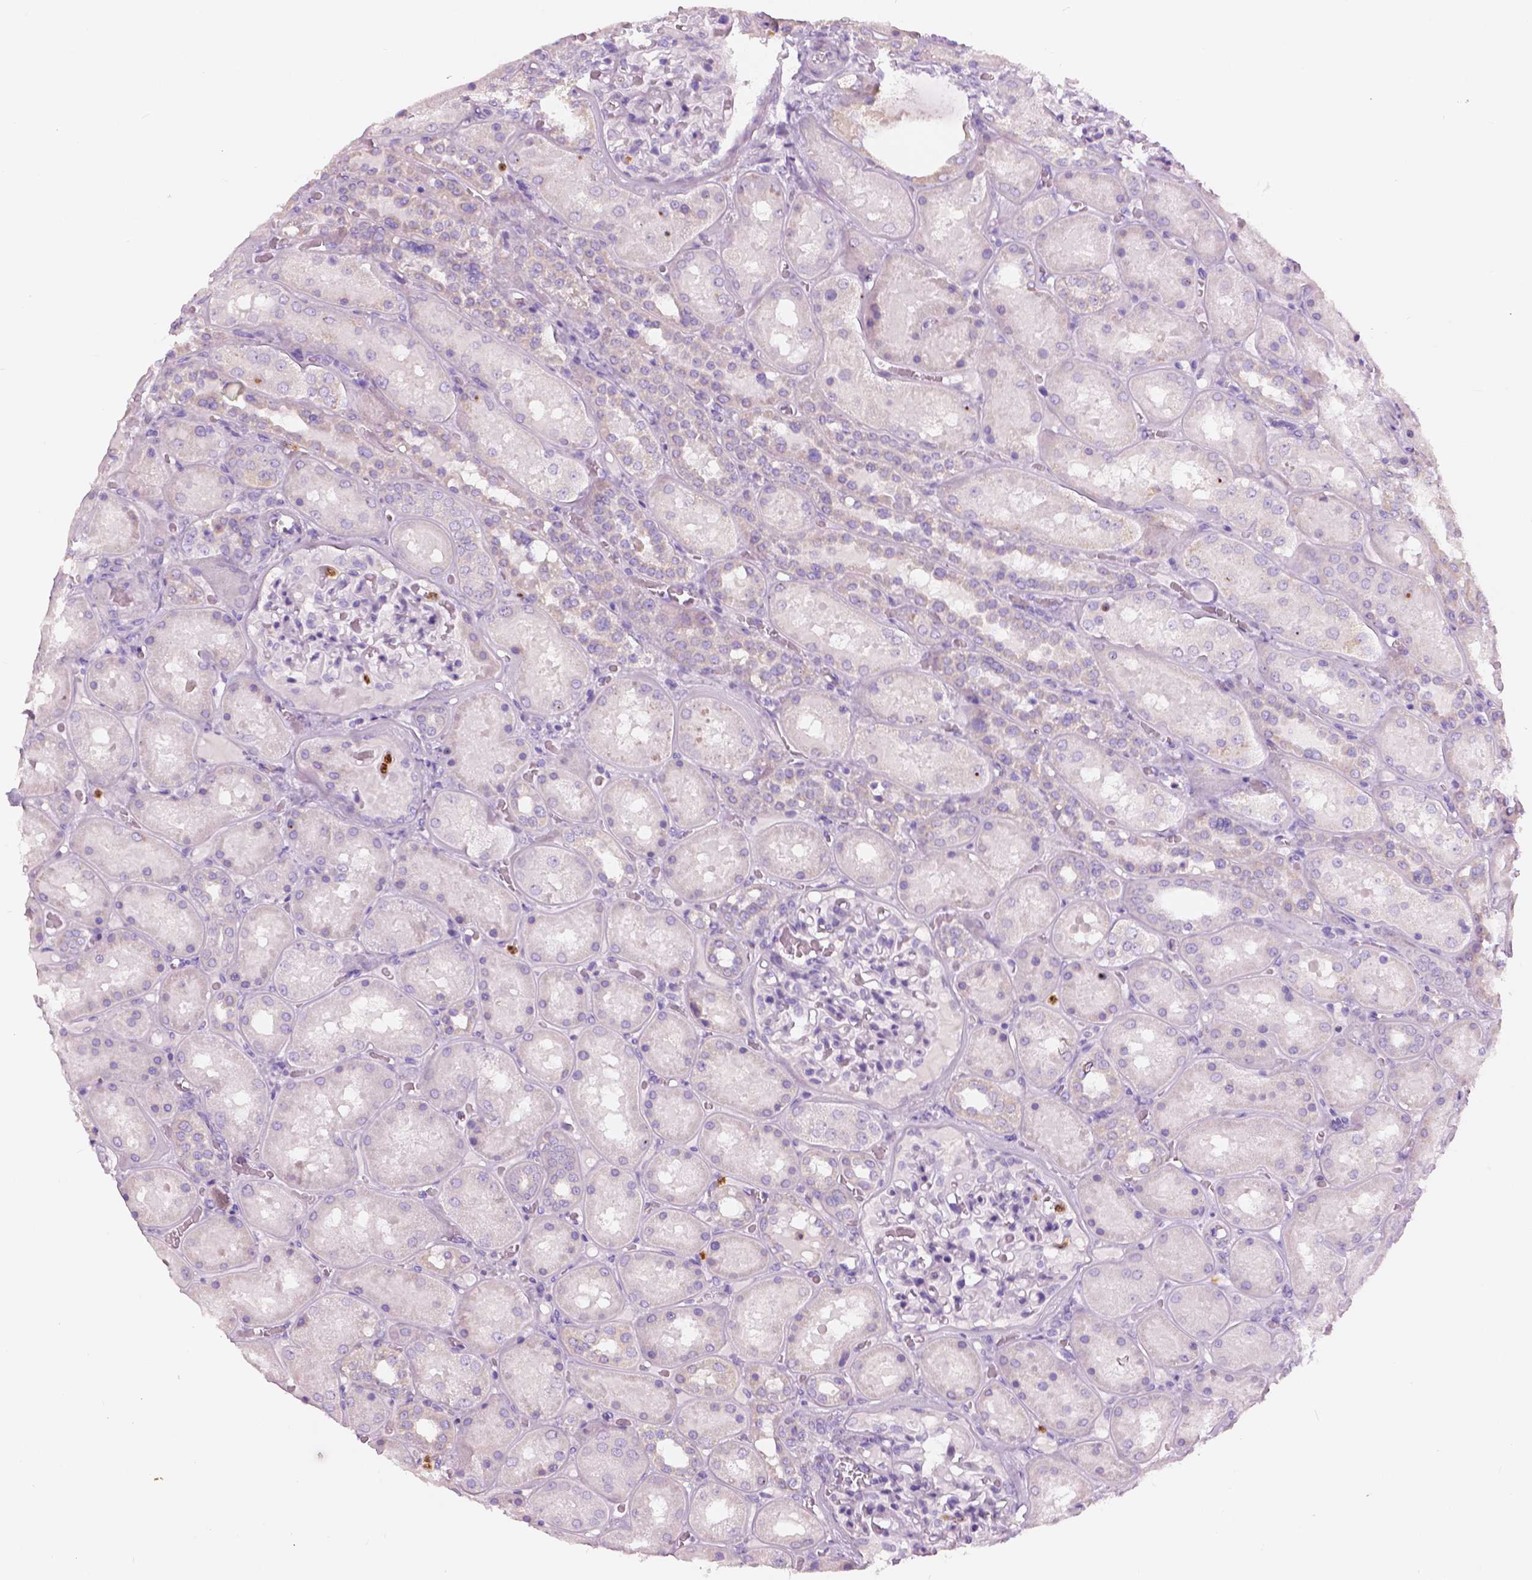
{"staining": {"intensity": "negative", "quantity": "none", "location": "none"}, "tissue": "kidney", "cell_type": "Cells in glomeruli", "image_type": "normal", "snomed": [{"axis": "morphology", "description": "Normal tissue, NOS"}, {"axis": "topography", "description": "Kidney"}], "caption": "This is a histopathology image of immunohistochemistry staining of unremarkable kidney, which shows no positivity in cells in glomeruli.", "gene": "CXCR2", "patient": {"sex": "male", "age": 73}}